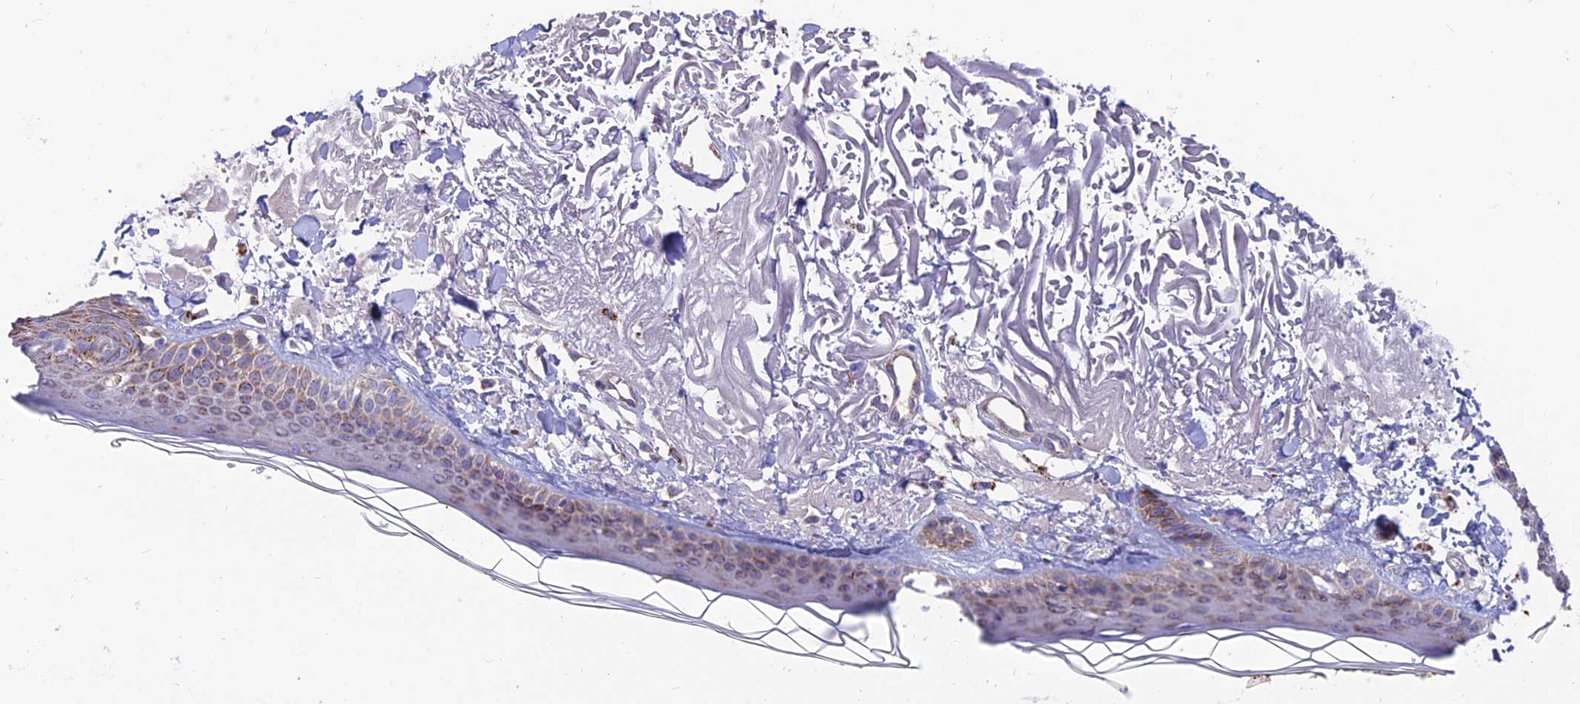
{"staining": {"intensity": "moderate", "quantity": "25%-75%", "location": "cytoplasmic/membranous"}, "tissue": "skin", "cell_type": "Fibroblasts", "image_type": "normal", "snomed": [{"axis": "morphology", "description": "Normal tissue, NOS"}, {"axis": "topography", "description": "Skin"}, {"axis": "topography", "description": "Skeletal muscle"}], "caption": "Immunohistochemistry (IHC) of unremarkable human skin exhibits medium levels of moderate cytoplasmic/membranous expression in about 25%-75% of fibroblasts. (DAB (3,3'-diaminobenzidine) = brown stain, brightfield microscopy at high magnification).", "gene": "TIGD6", "patient": {"sex": "male", "age": 83}}